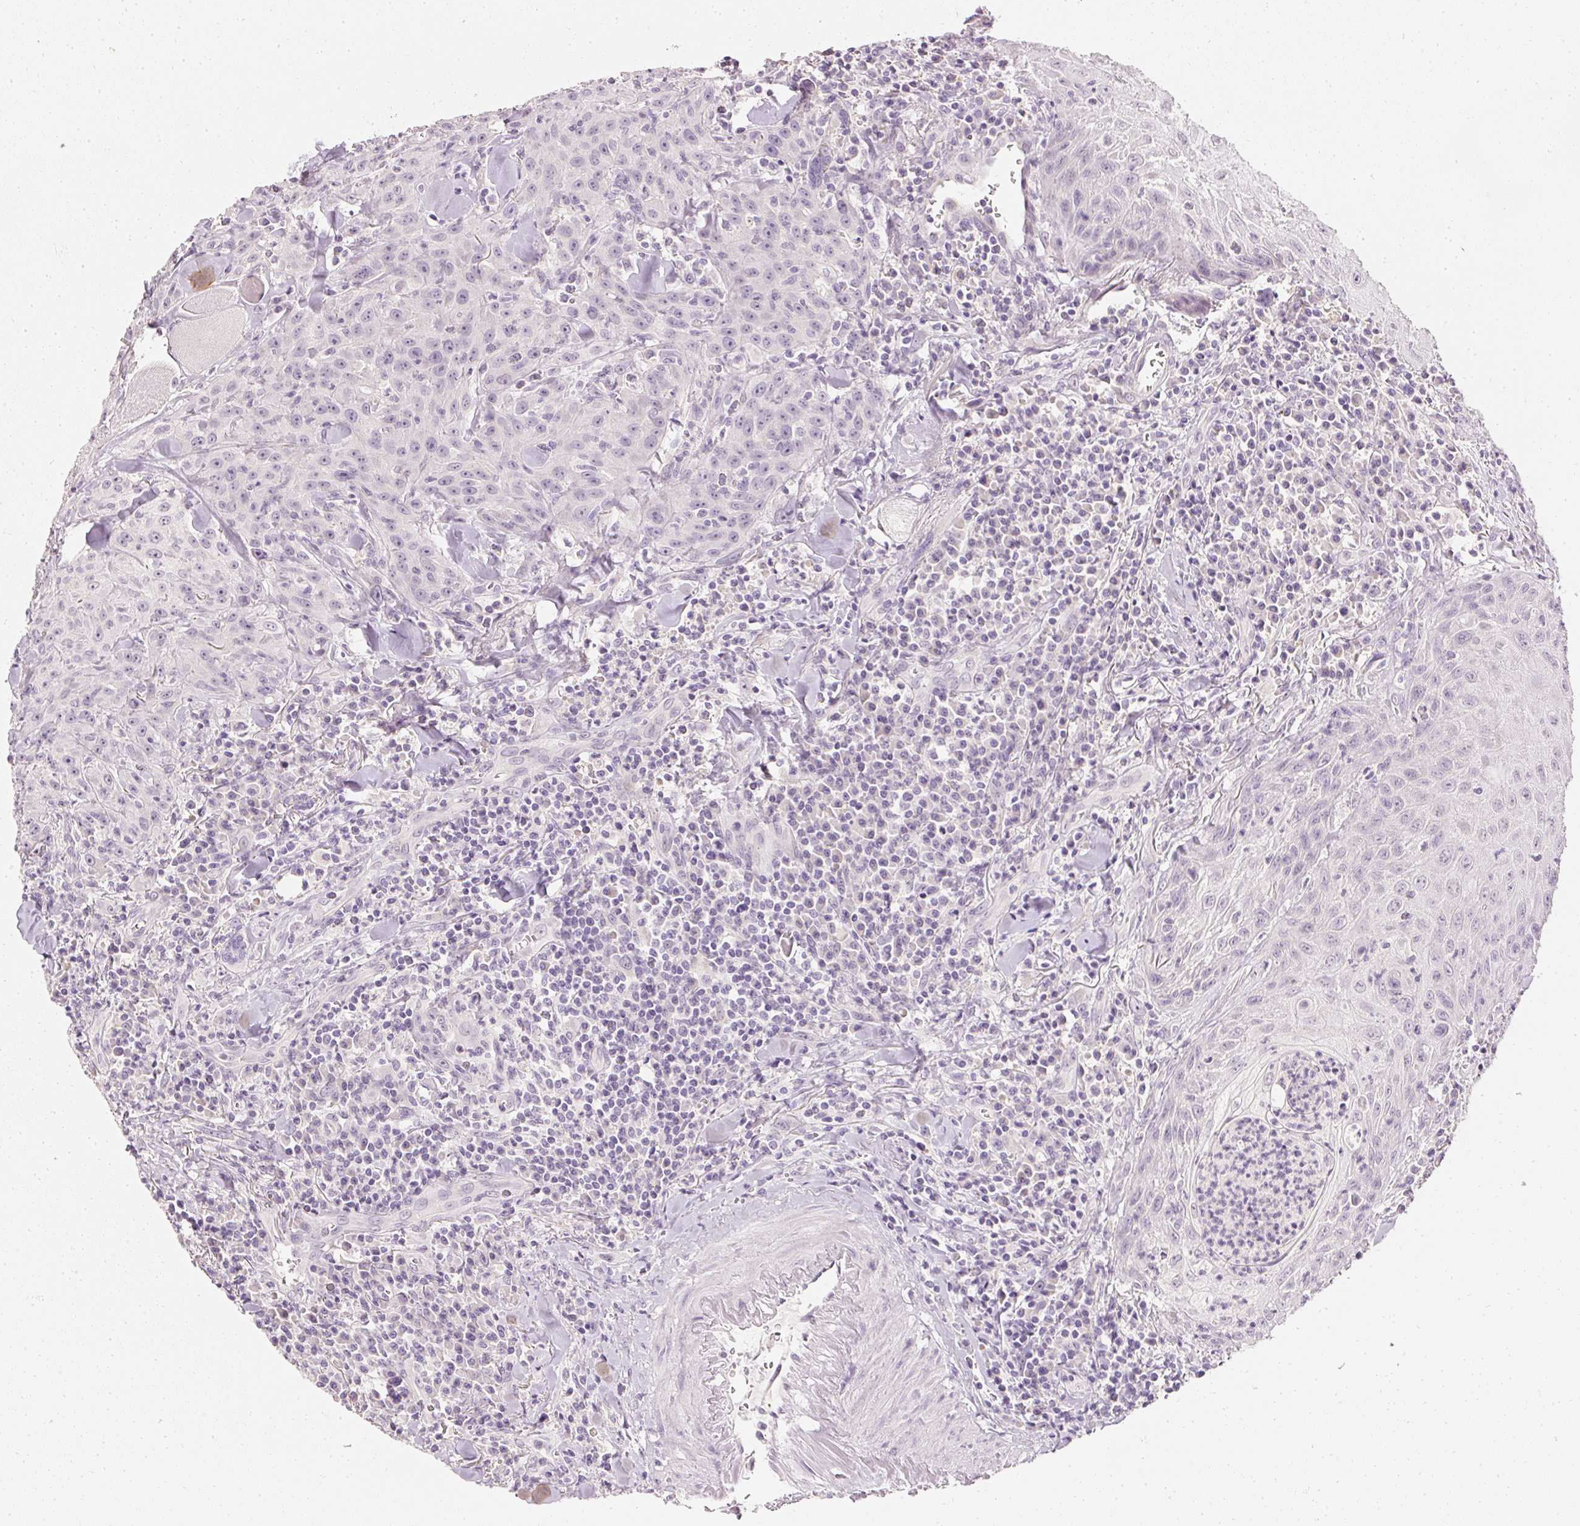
{"staining": {"intensity": "negative", "quantity": "none", "location": "none"}, "tissue": "head and neck cancer", "cell_type": "Tumor cells", "image_type": "cancer", "snomed": [{"axis": "morphology", "description": "Normal tissue, NOS"}, {"axis": "morphology", "description": "Squamous cell carcinoma, NOS"}, {"axis": "topography", "description": "Oral tissue"}, {"axis": "topography", "description": "Head-Neck"}], "caption": "Immunohistochemical staining of human head and neck cancer displays no significant staining in tumor cells.", "gene": "ELAVL3", "patient": {"sex": "female", "age": 70}}